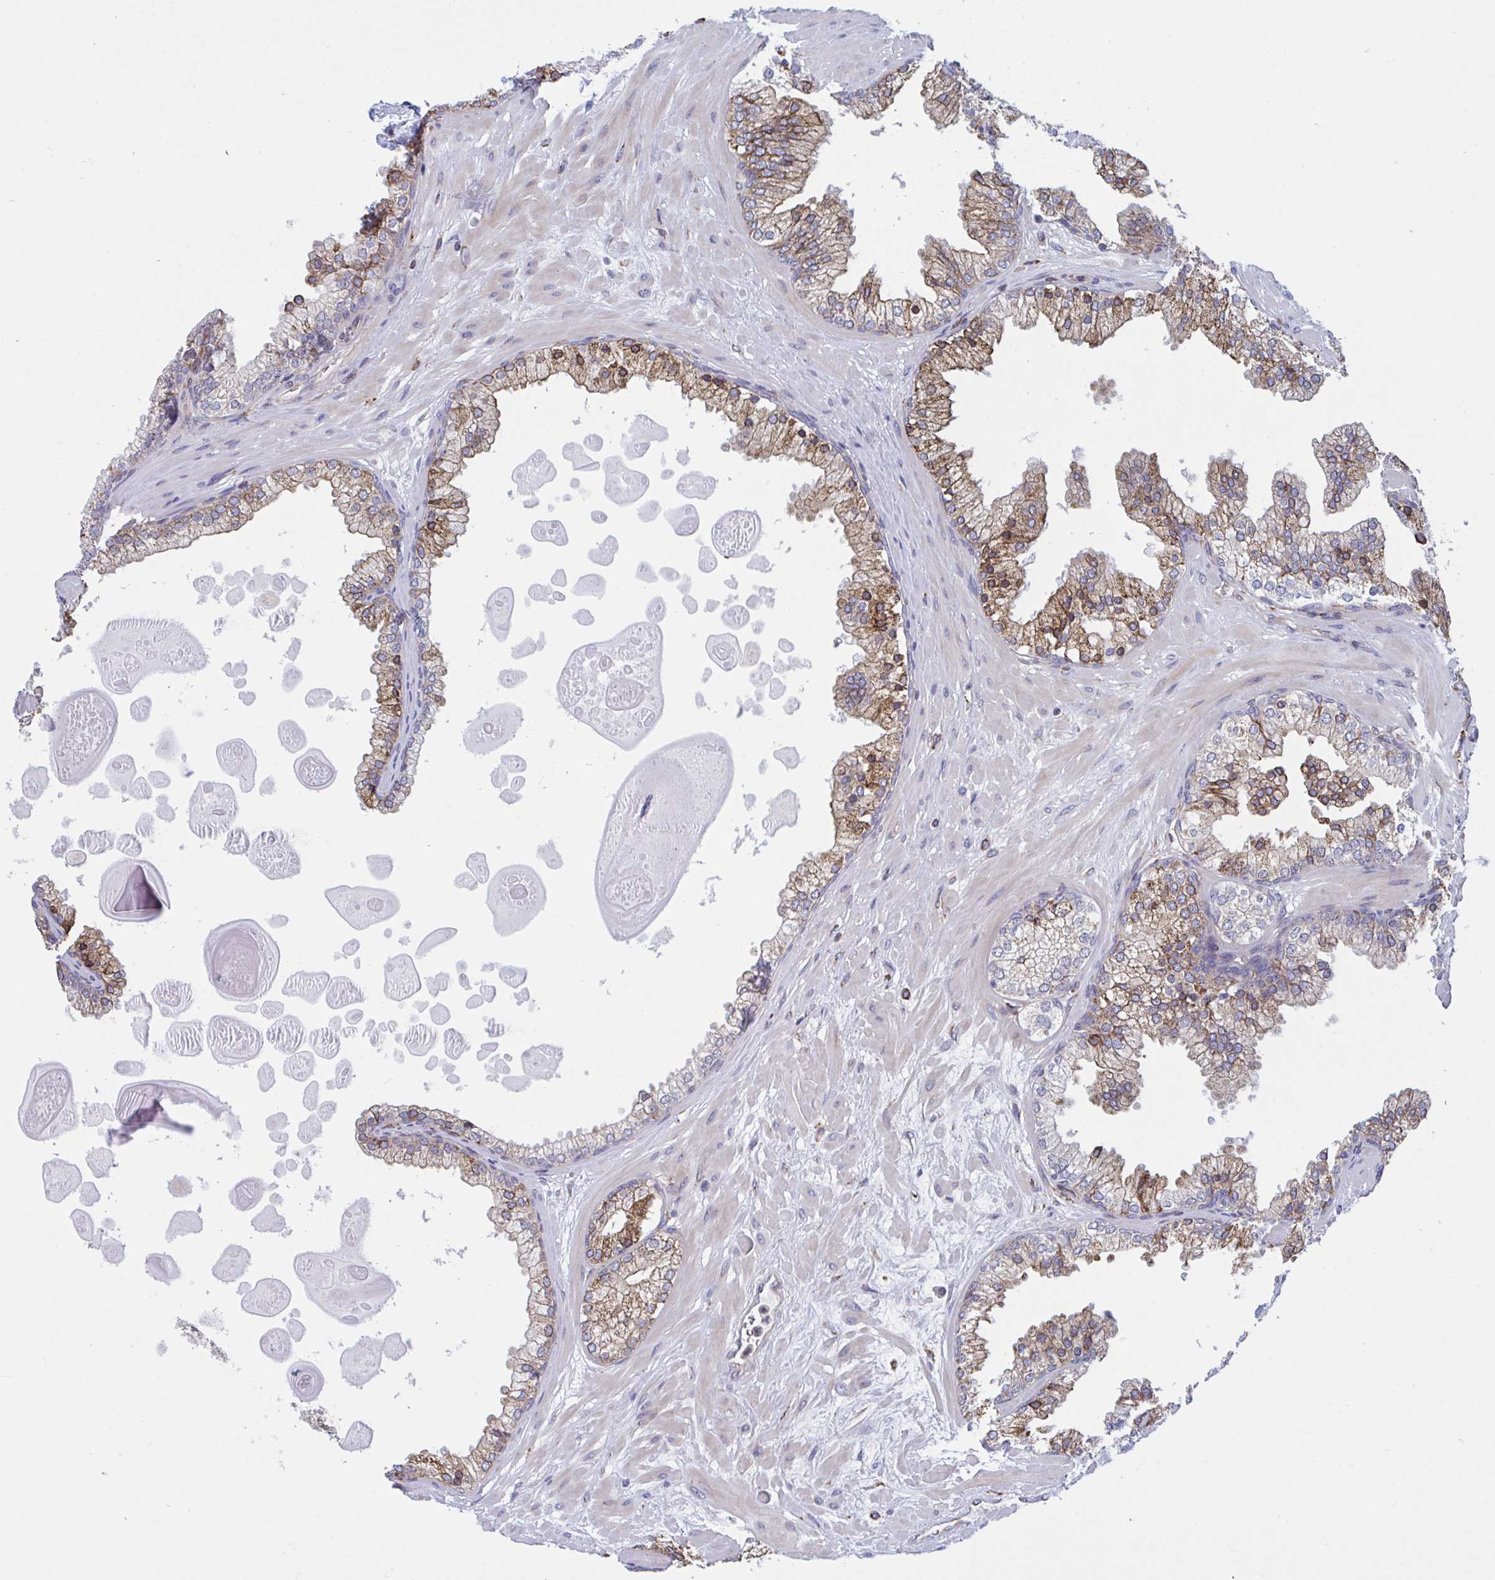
{"staining": {"intensity": "moderate", "quantity": ">75%", "location": "cytoplasmic/membranous"}, "tissue": "prostate", "cell_type": "Glandular cells", "image_type": "normal", "snomed": [{"axis": "morphology", "description": "Normal tissue, NOS"}, {"axis": "topography", "description": "Prostate"}, {"axis": "topography", "description": "Peripheral nerve tissue"}], "caption": "High-power microscopy captured an immunohistochemistry image of benign prostate, revealing moderate cytoplasmic/membranous staining in approximately >75% of glandular cells.", "gene": "PEAK3", "patient": {"sex": "male", "age": 61}}